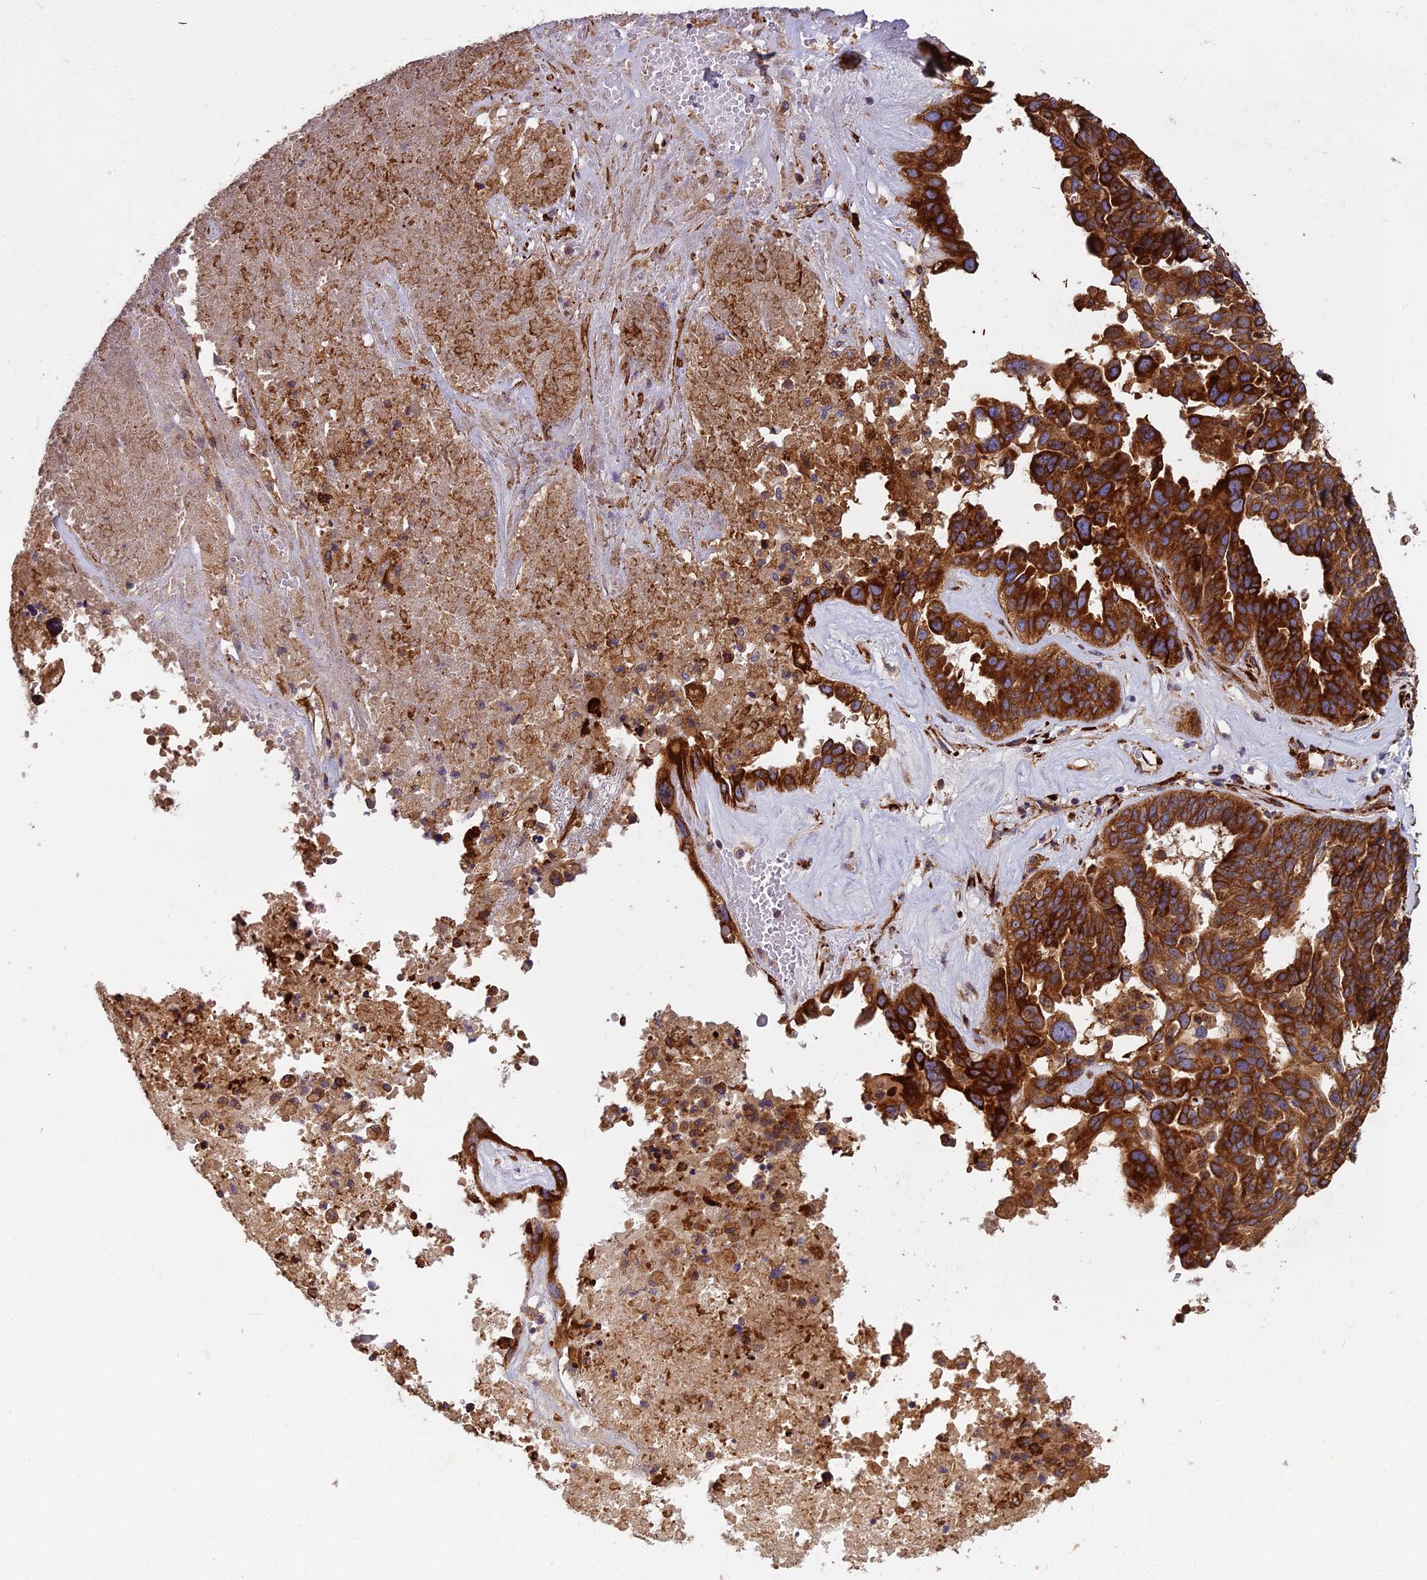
{"staining": {"intensity": "strong", "quantity": ">75%", "location": "cytoplasmic/membranous"}, "tissue": "ovarian cancer", "cell_type": "Tumor cells", "image_type": "cancer", "snomed": [{"axis": "morphology", "description": "Cystadenocarcinoma, serous, NOS"}, {"axis": "topography", "description": "Ovary"}], "caption": "Immunohistochemical staining of human ovarian cancer (serous cystadenocarcinoma) displays high levels of strong cytoplasmic/membranous positivity in about >75% of tumor cells.", "gene": "NDUFAF7", "patient": {"sex": "female", "age": 59}}